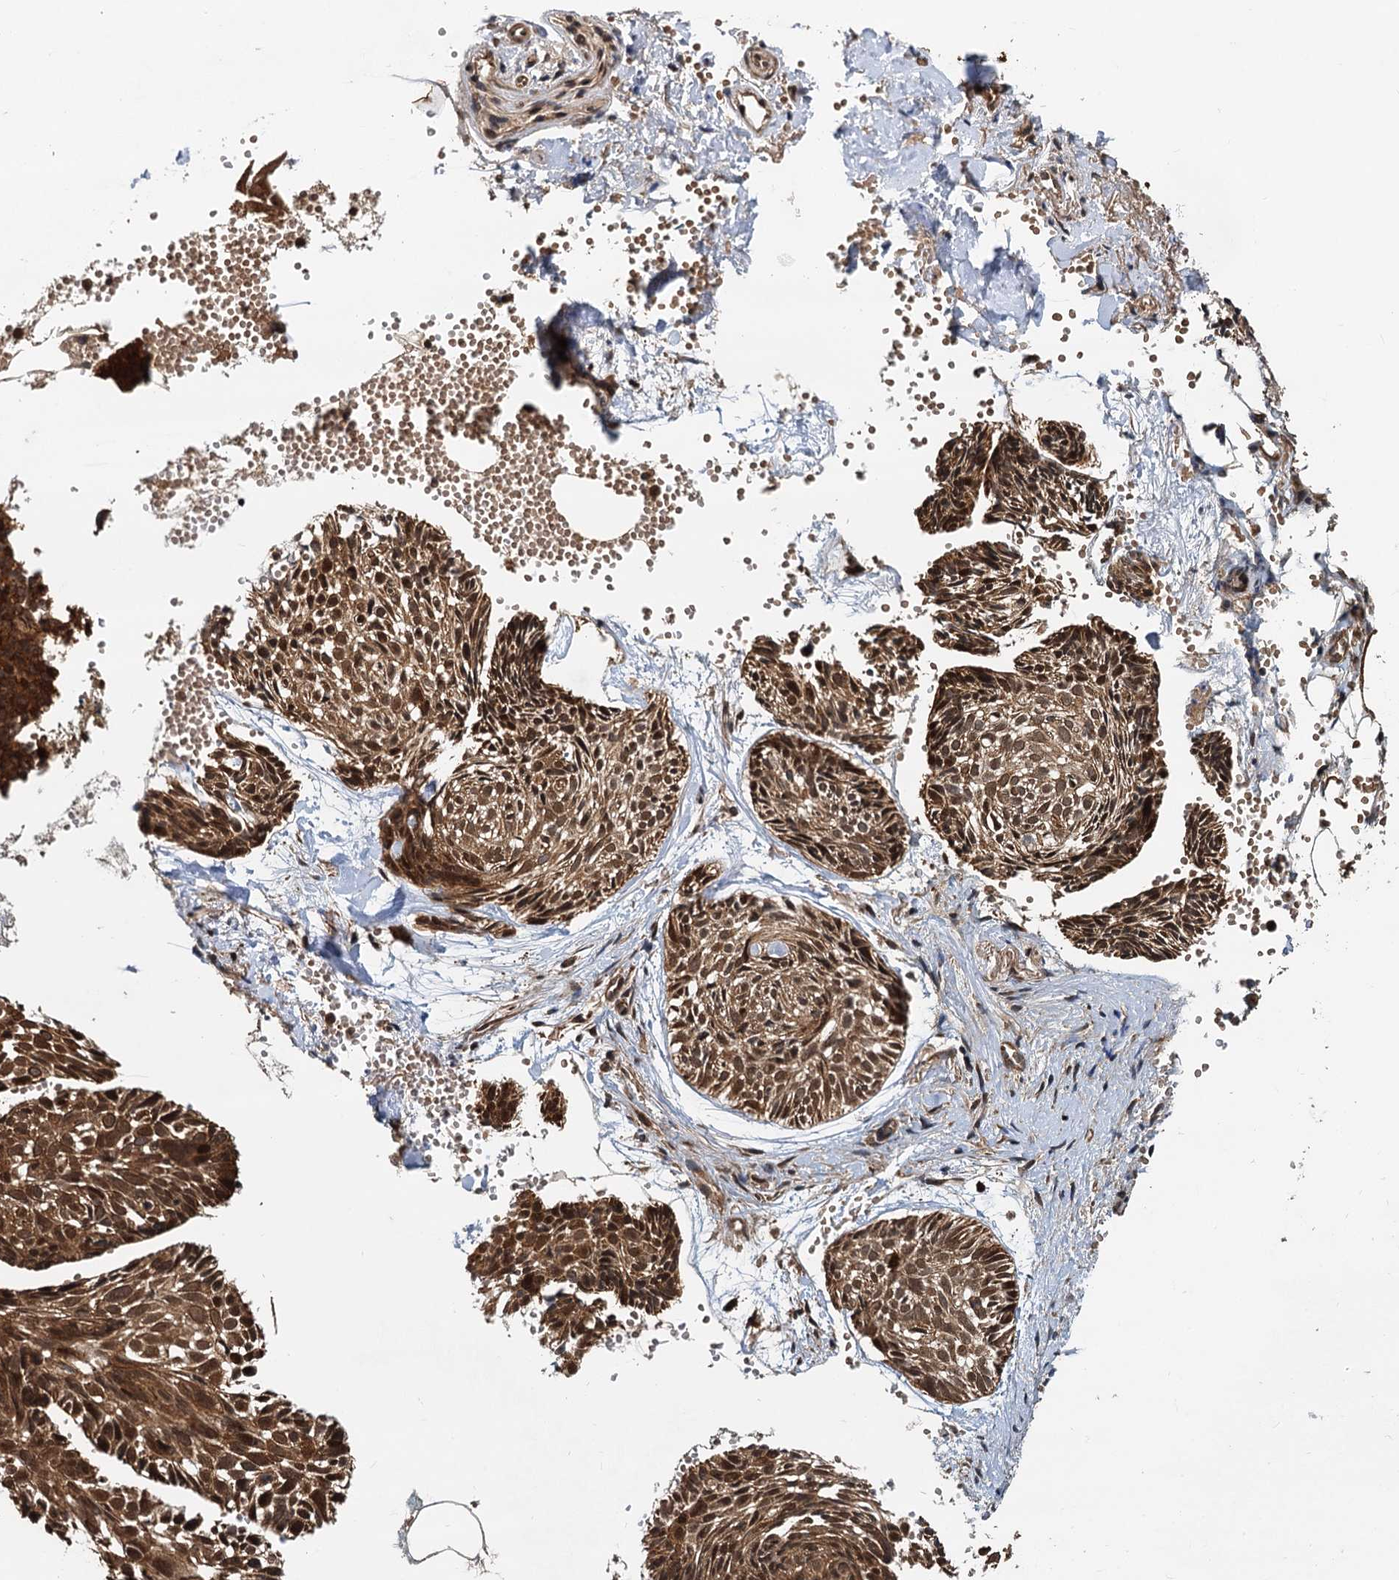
{"staining": {"intensity": "strong", "quantity": ">75%", "location": "cytoplasmic/membranous,nuclear"}, "tissue": "skin cancer", "cell_type": "Tumor cells", "image_type": "cancer", "snomed": [{"axis": "morphology", "description": "Normal tissue, NOS"}, {"axis": "morphology", "description": "Basal cell carcinoma"}, {"axis": "topography", "description": "Skin"}], "caption": "Immunohistochemistry (IHC) micrograph of human skin basal cell carcinoma stained for a protein (brown), which displays high levels of strong cytoplasmic/membranous and nuclear positivity in about >75% of tumor cells.", "gene": "STUB1", "patient": {"sex": "male", "age": 66}}